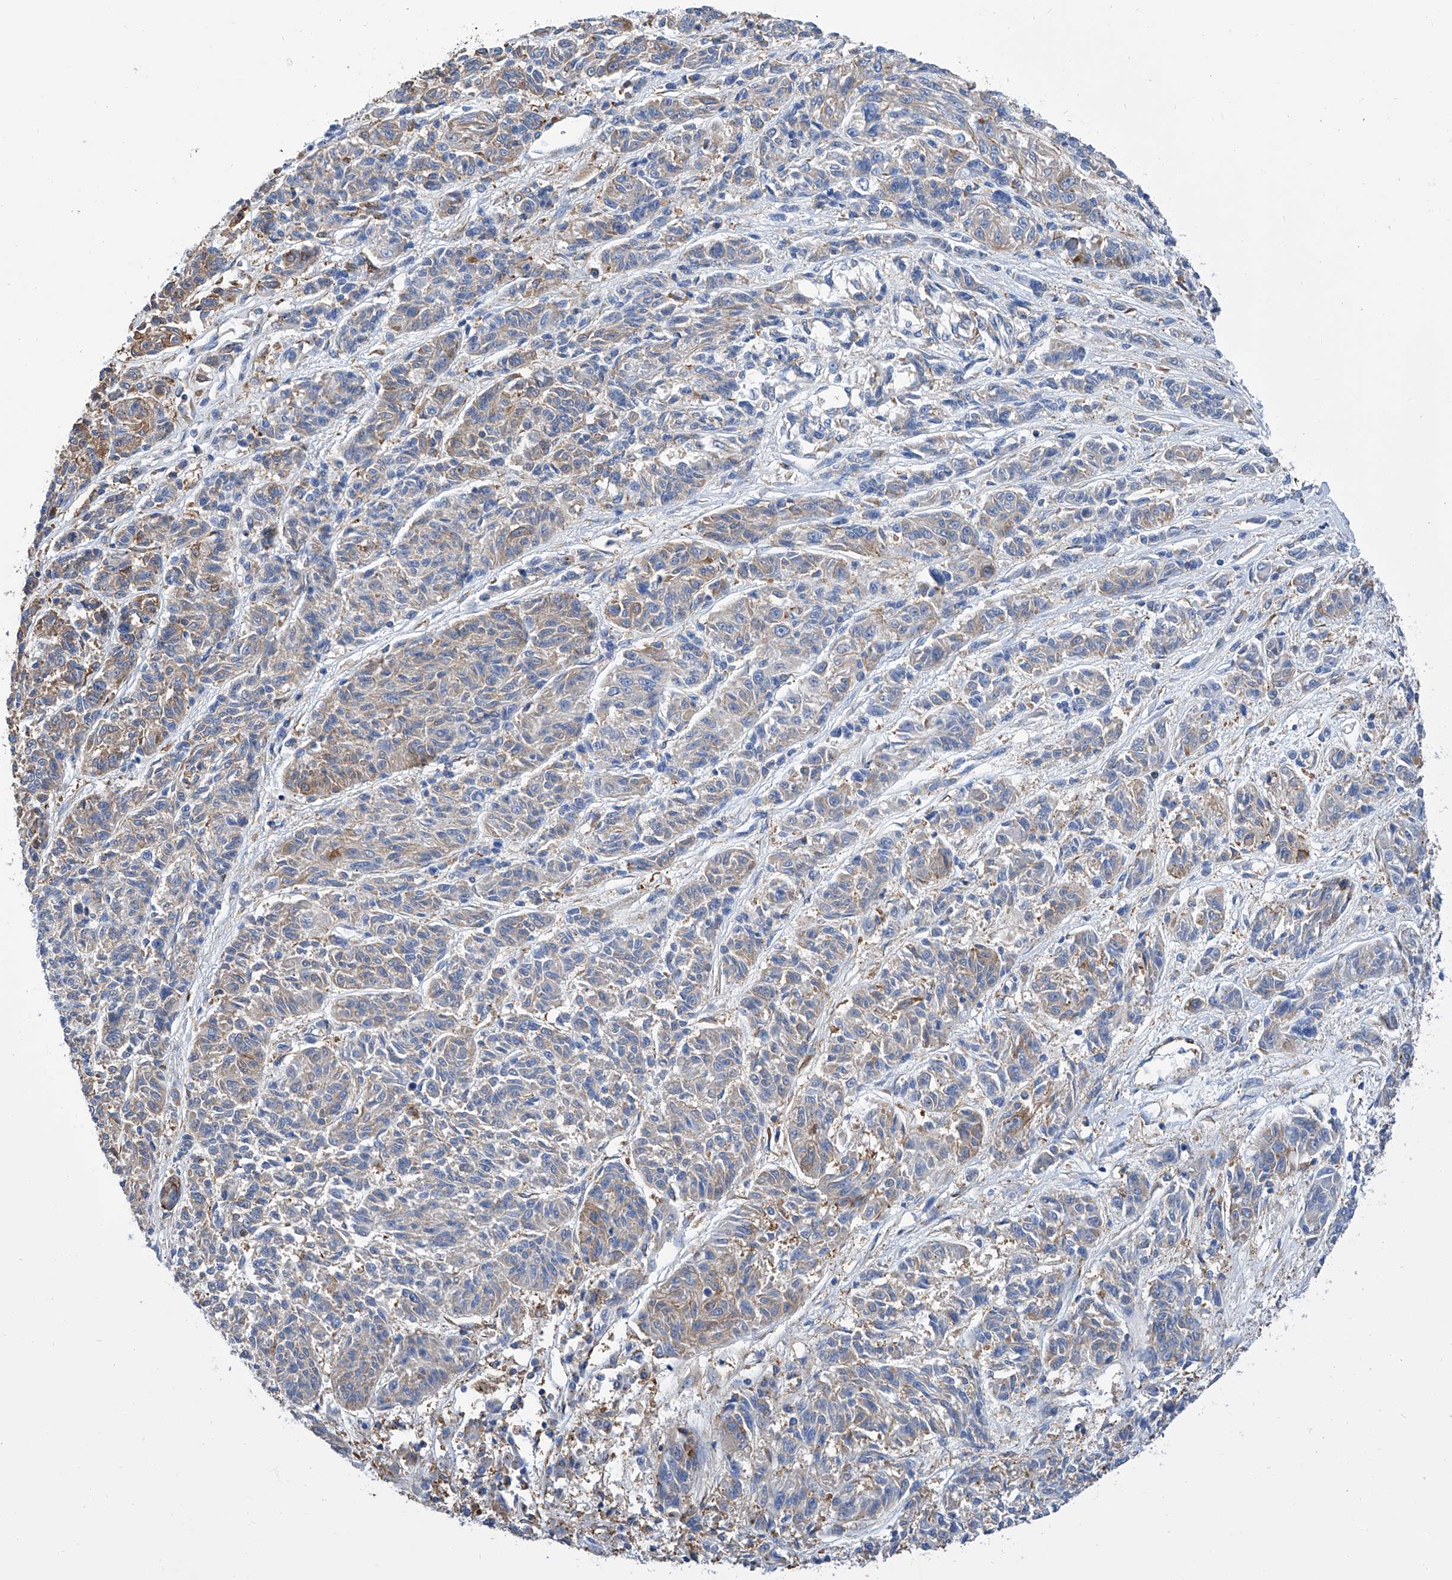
{"staining": {"intensity": "weak", "quantity": "<25%", "location": "cytoplasmic/membranous"}, "tissue": "melanoma", "cell_type": "Tumor cells", "image_type": "cancer", "snomed": [{"axis": "morphology", "description": "Malignant melanoma, NOS"}, {"axis": "topography", "description": "Skin"}], "caption": "This is an immunohistochemistry (IHC) image of human melanoma. There is no positivity in tumor cells.", "gene": "GPT", "patient": {"sex": "male", "age": 53}}